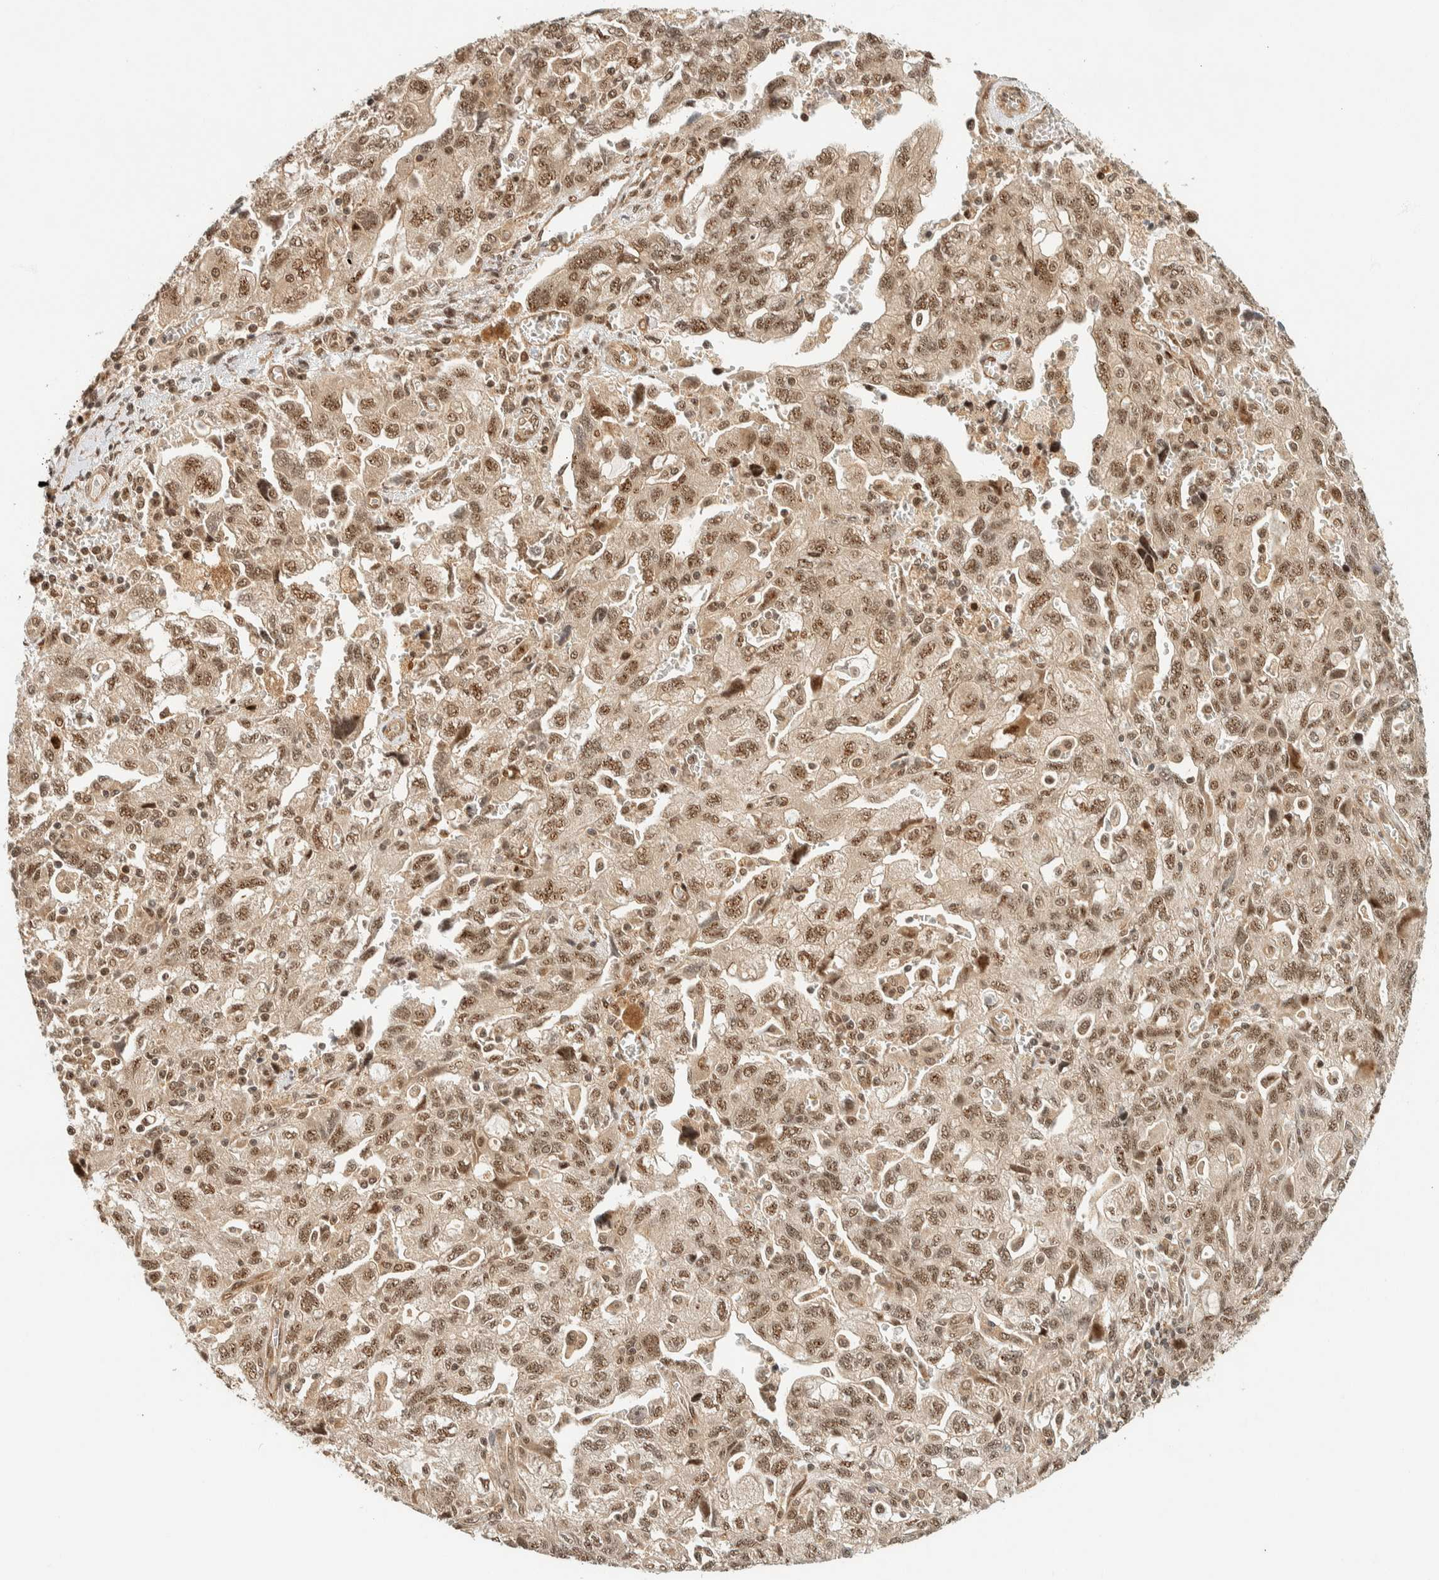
{"staining": {"intensity": "moderate", "quantity": ">75%", "location": "nuclear"}, "tissue": "ovarian cancer", "cell_type": "Tumor cells", "image_type": "cancer", "snomed": [{"axis": "morphology", "description": "Carcinoma, NOS"}, {"axis": "morphology", "description": "Cystadenocarcinoma, serous, NOS"}, {"axis": "topography", "description": "Ovary"}], "caption": "Immunohistochemical staining of serous cystadenocarcinoma (ovarian) reveals moderate nuclear protein staining in about >75% of tumor cells.", "gene": "SIK1", "patient": {"sex": "female", "age": 69}}